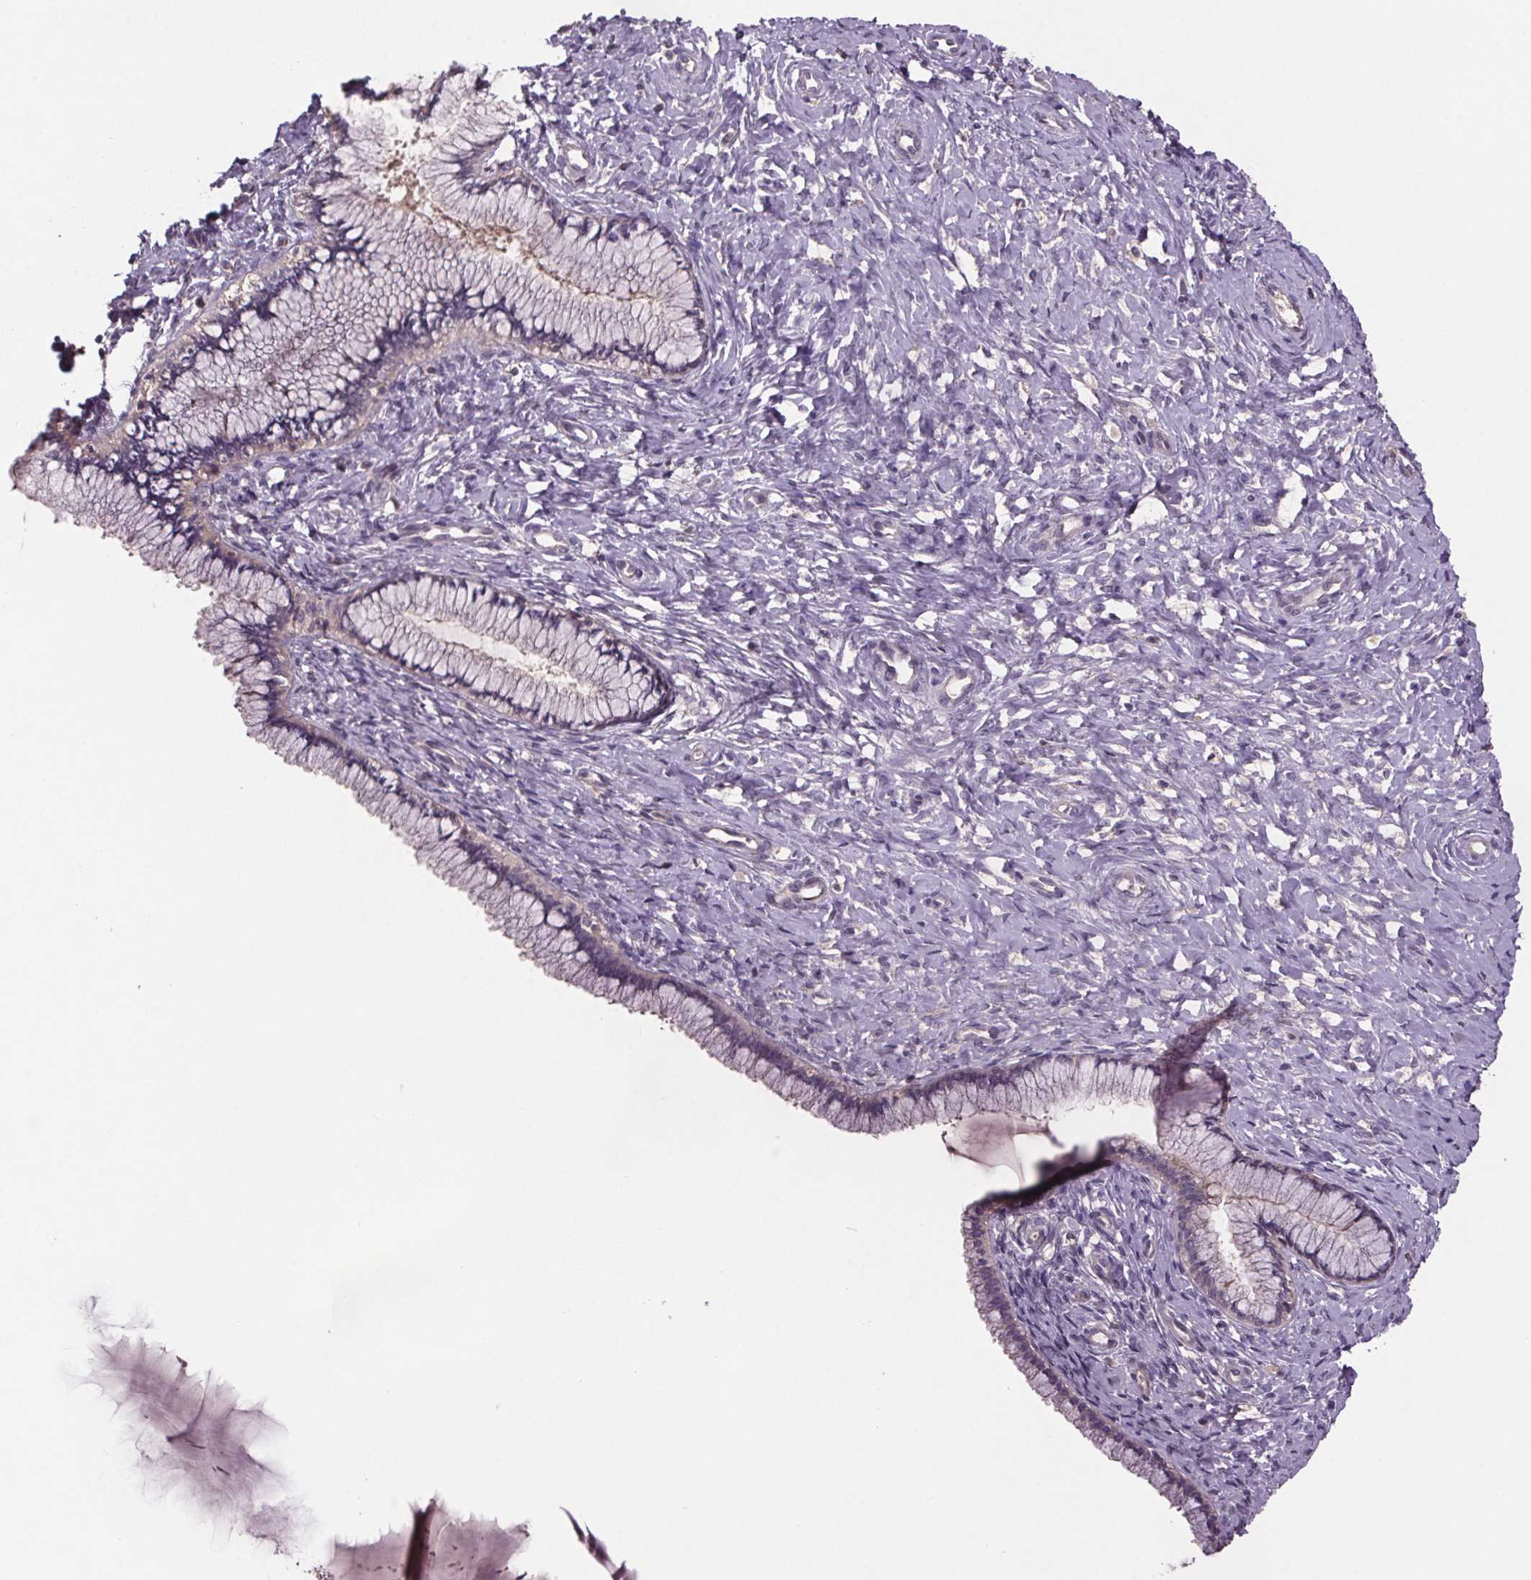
{"staining": {"intensity": "weak", "quantity": ">75%", "location": "cytoplasmic/membranous"}, "tissue": "cervix", "cell_type": "Glandular cells", "image_type": "normal", "snomed": [{"axis": "morphology", "description": "Normal tissue, NOS"}, {"axis": "topography", "description": "Cervix"}], "caption": "DAB (3,3'-diaminobenzidine) immunohistochemical staining of benign human cervix demonstrates weak cytoplasmic/membranous protein staining in about >75% of glandular cells. The staining was performed using DAB to visualize the protein expression in brown, while the nuclei were stained in blue with hematoxylin (Magnification: 20x).", "gene": "CLN3", "patient": {"sex": "female", "age": 37}}